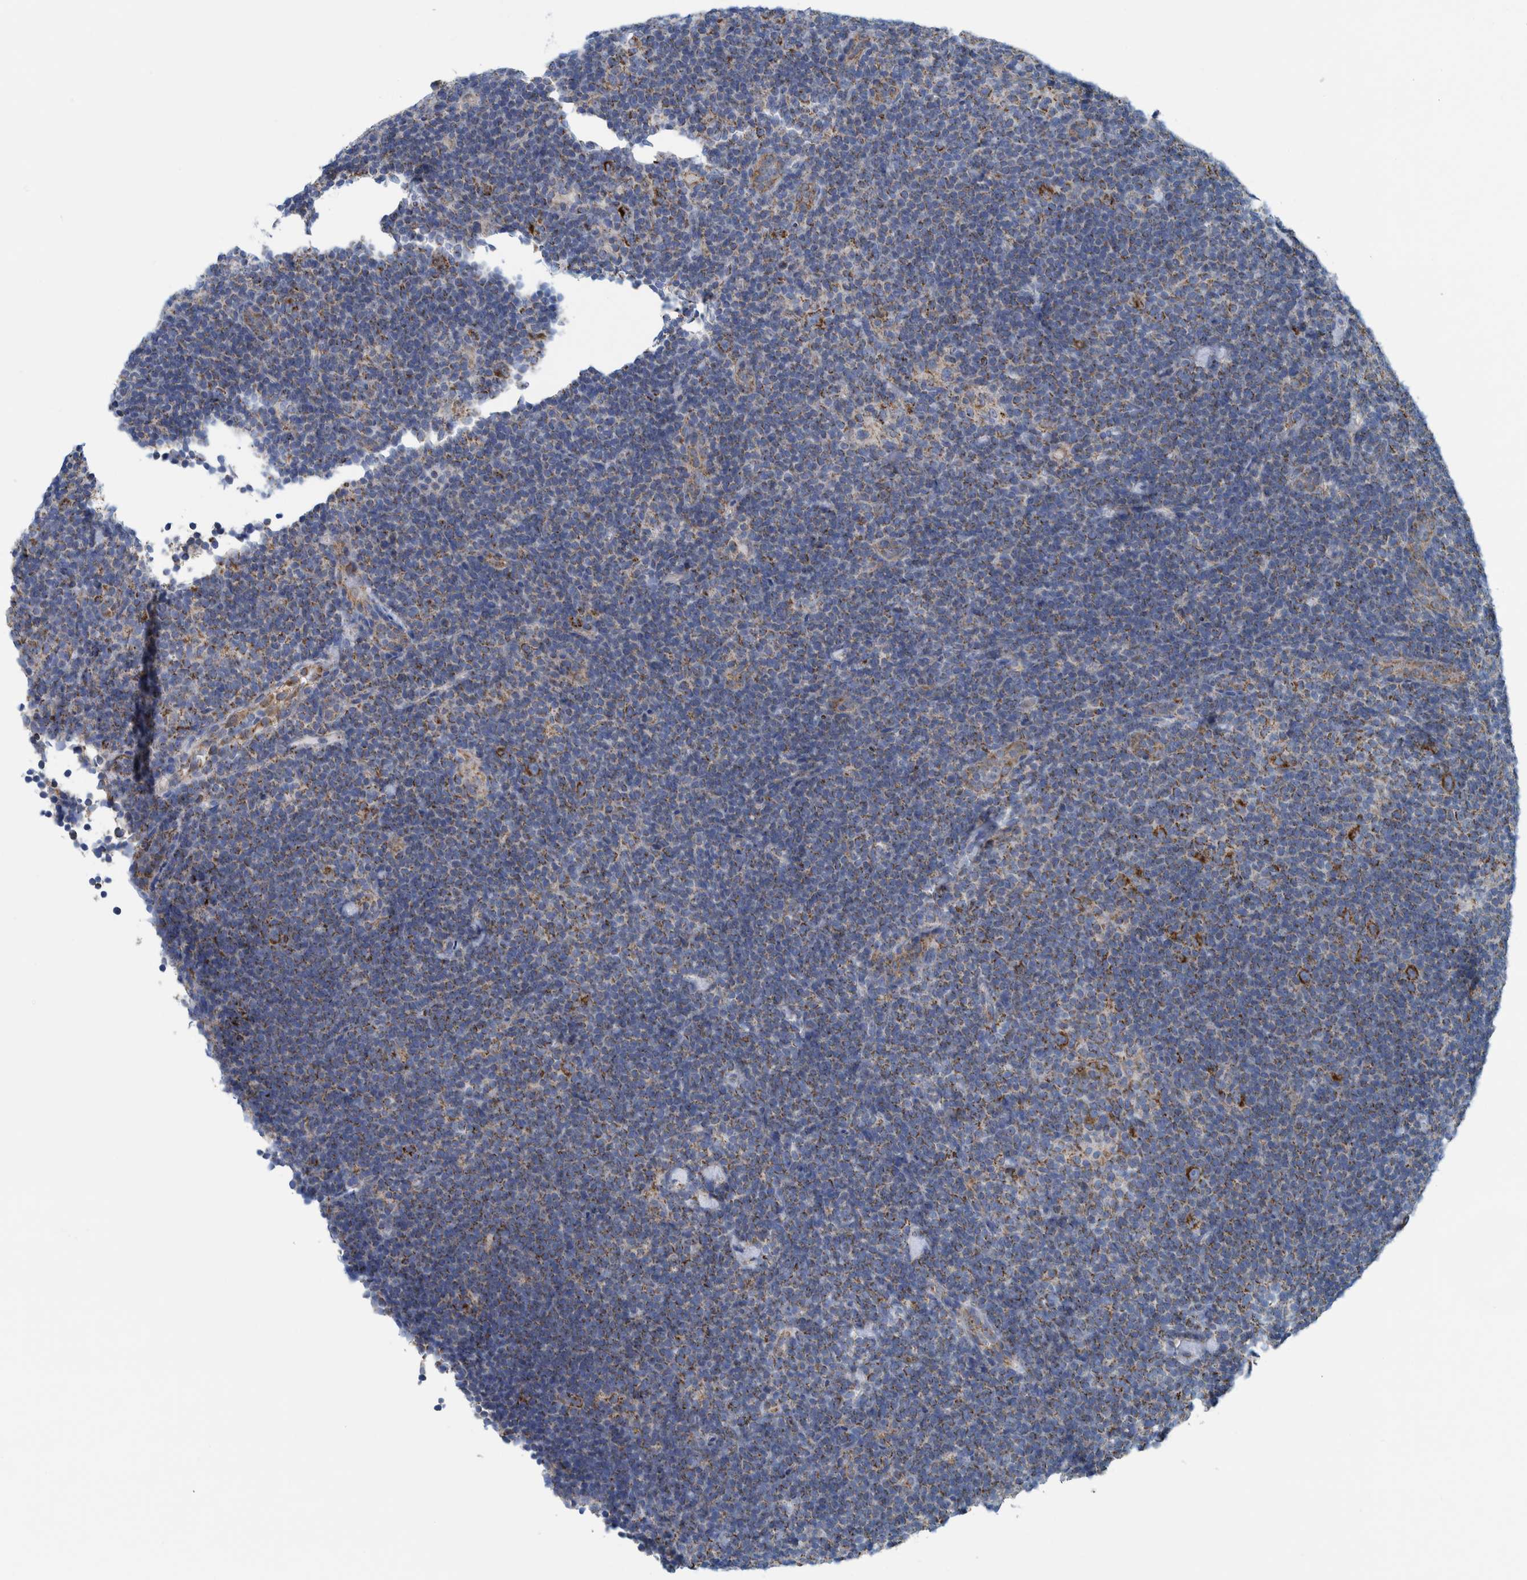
{"staining": {"intensity": "strong", "quantity": ">75%", "location": "cytoplasmic/membranous"}, "tissue": "lymphoma", "cell_type": "Tumor cells", "image_type": "cancer", "snomed": [{"axis": "morphology", "description": "Hodgkin's disease, NOS"}, {"axis": "topography", "description": "Lymph node"}], "caption": "Hodgkin's disease stained with DAB IHC demonstrates high levels of strong cytoplasmic/membranous positivity in approximately >75% of tumor cells.", "gene": "MRPS7", "patient": {"sex": "female", "age": 57}}